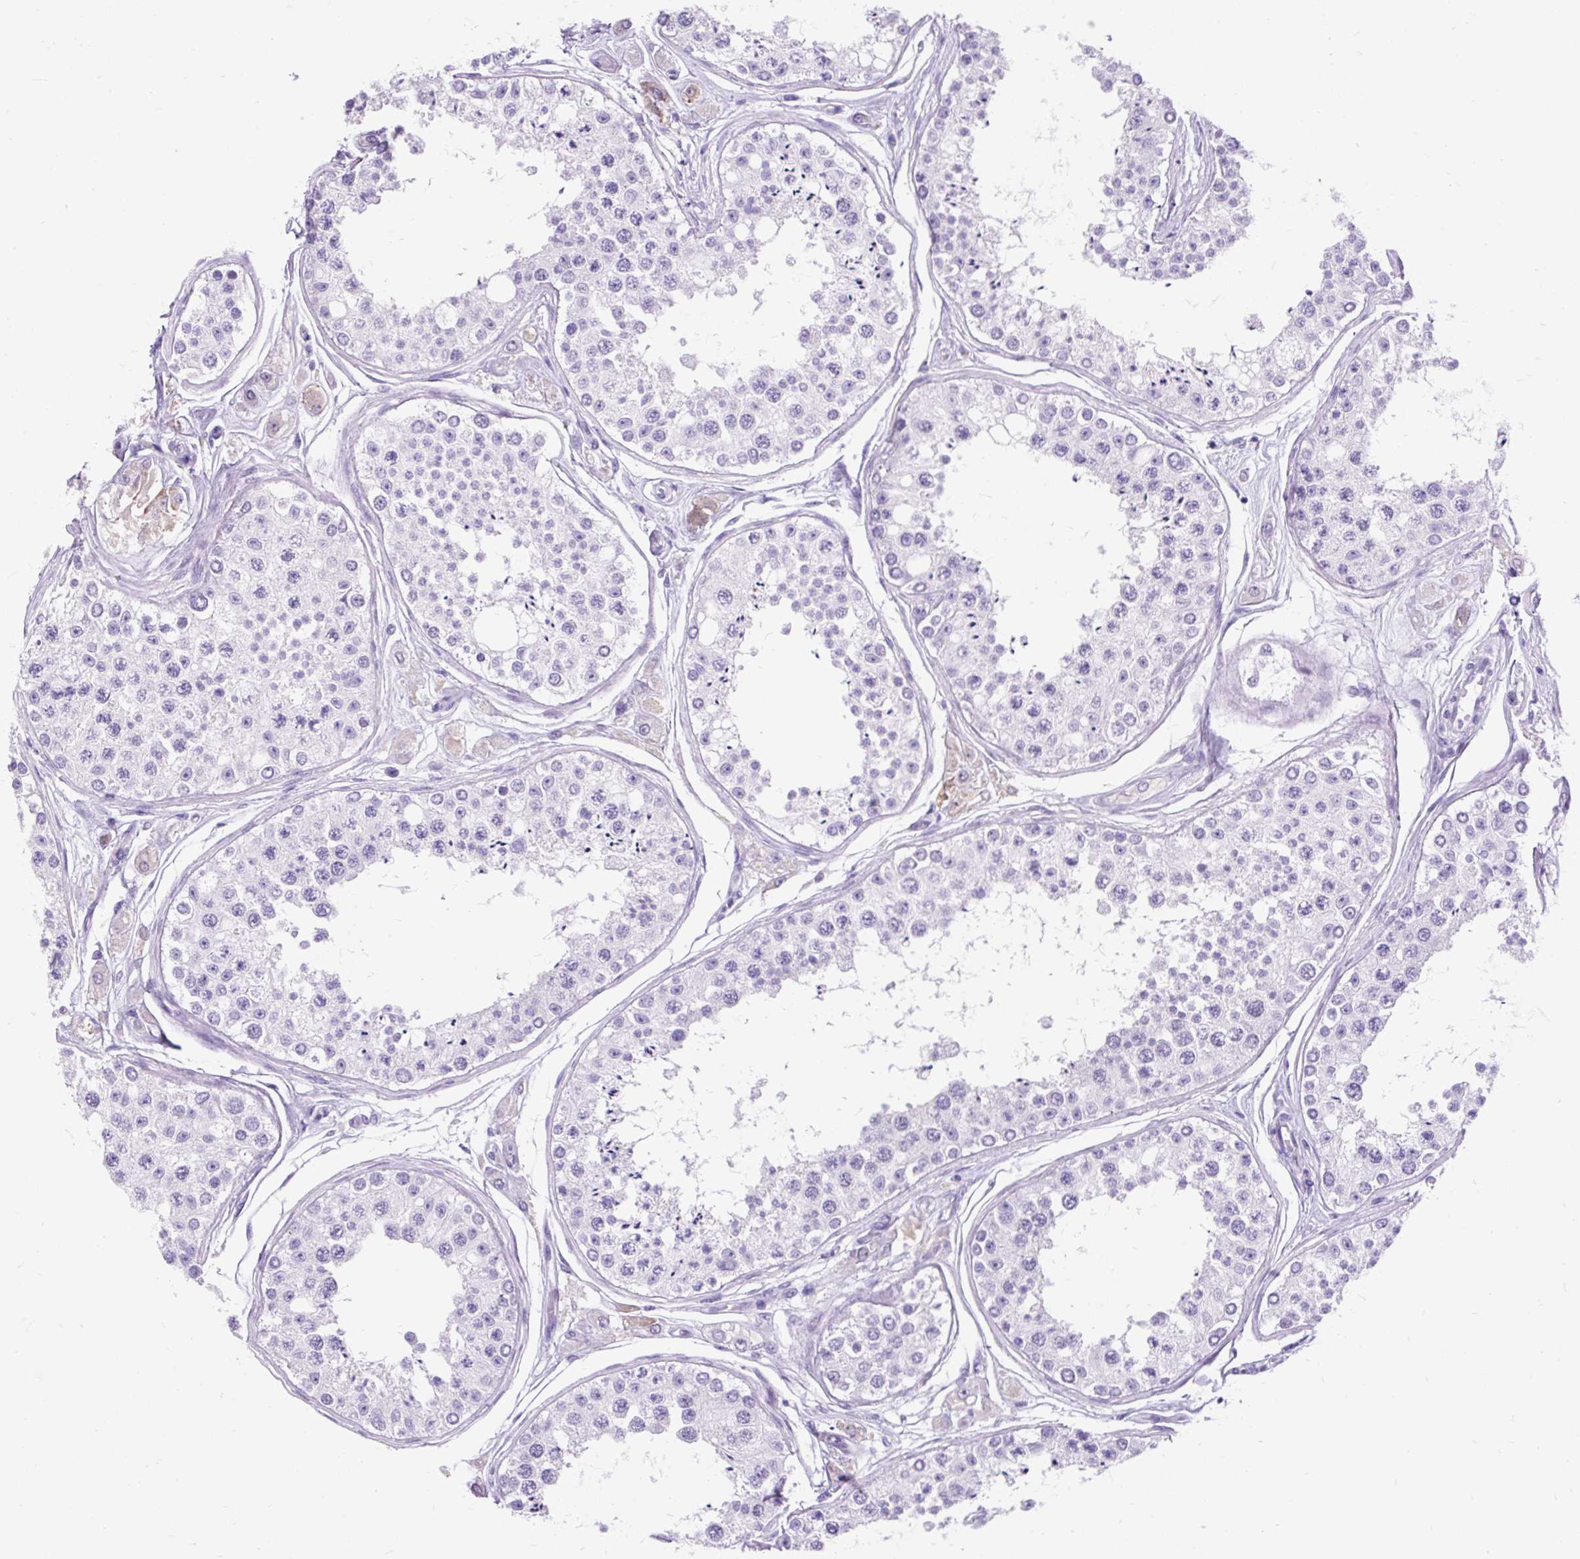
{"staining": {"intensity": "negative", "quantity": "none", "location": "none"}, "tissue": "testis", "cell_type": "Cells in seminiferous ducts", "image_type": "normal", "snomed": [{"axis": "morphology", "description": "Normal tissue, NOS"}, {"axis": "topography", "description": "Testis"}], "caption": "This histopathology image is of unremarkable testis stained with IHC to label a protein in brown with the nuclei are counter-stained blue. There is no positivity in cells in seminiferous ducts. Nuclei are stained in blue.", "gene": "SCGB1A1", "patient": {"sex": "male", "age": 25}}